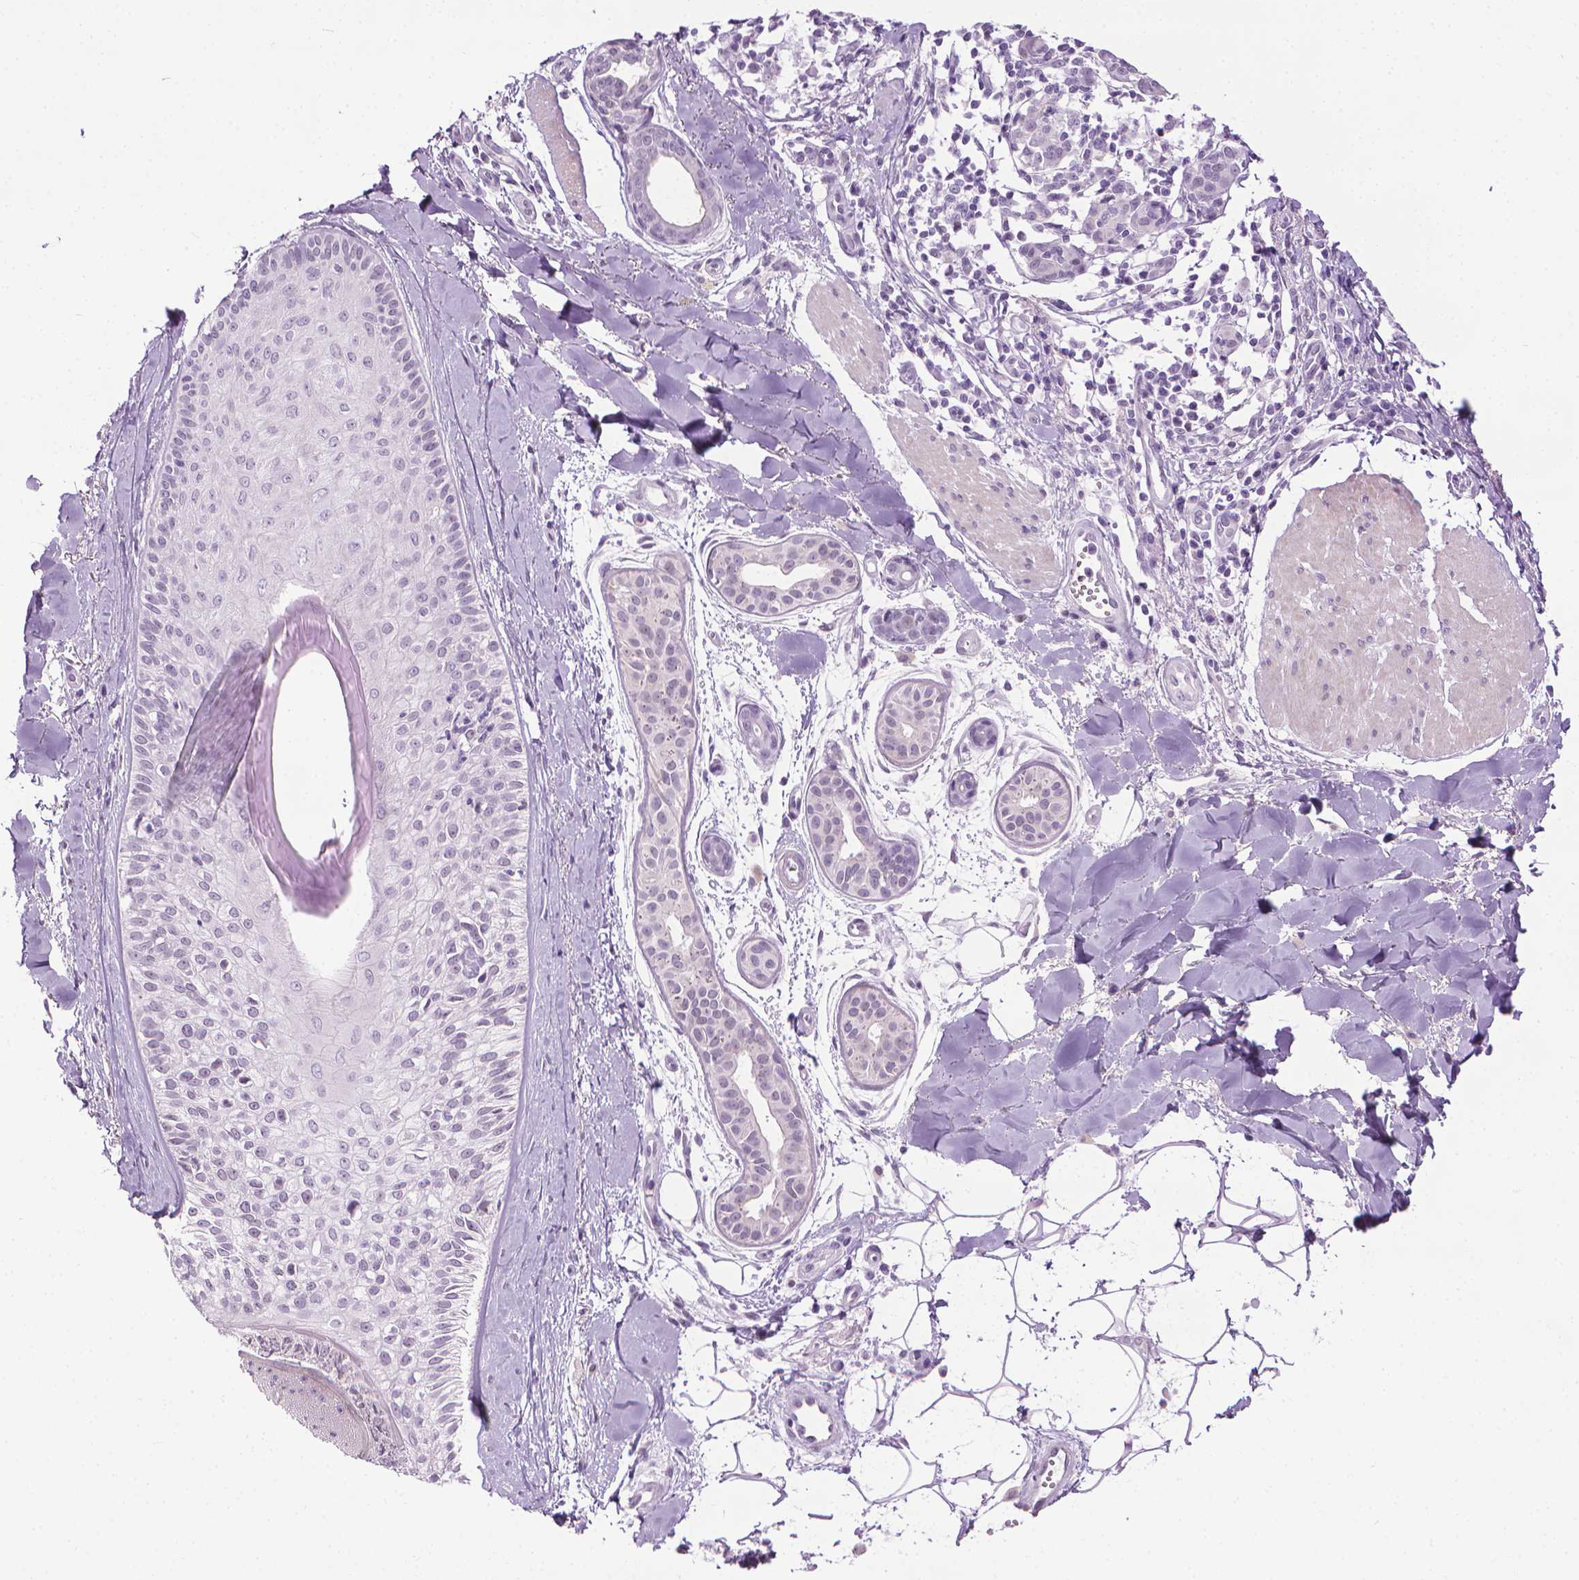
{"staining": {"intensity": "negative", "quantity": "none", "location": "none"}, "tissue": "melanoma", "cell_type": "Tumor cells", "image_type": "cancer", "snomed": [{"axis": "morphology", "description": "Malignant melanoma, NOS"}, {"axis": "topography", "description": "Skin"}], "caption": "Immunohistochemical staining of malignant melanoma shows no significant expression in tumor cells.", "gene": "DNAI7", "patient": {"sex": "male", "age": 48}}